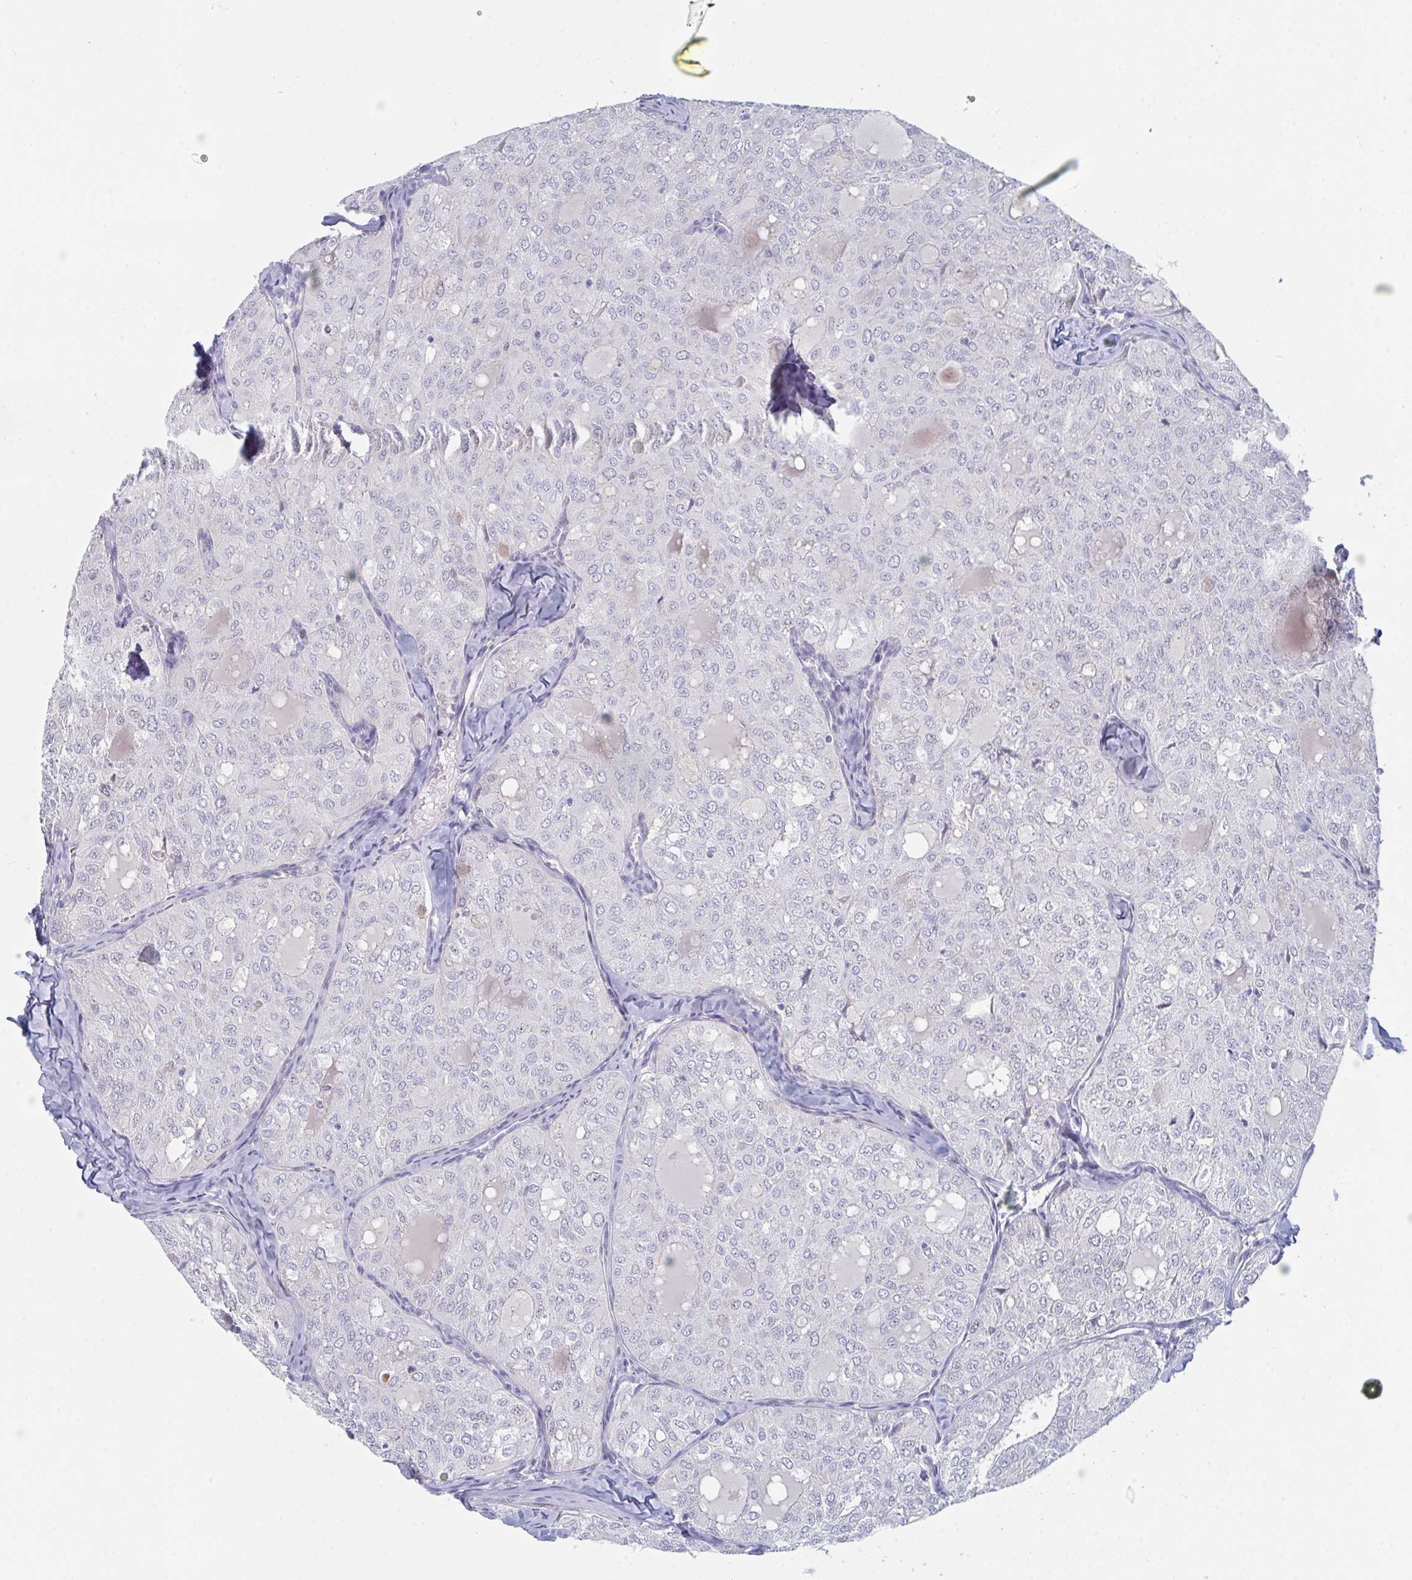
{"staining": {"intensity": "negative", "quantity": "none", "location": "none"}, "tissue": "thyroid cancer", "cell_type": "Tumor cells", "image_type": "cancer", "snomed": [{"axis": "morphology", "description": "Follicular adenoma carcinoma, NOS"}, {"axis": "topography", "description": "Thyroid gland"}], "caption": "Immunohistochemistry (IHC) micrograph of neoplastic tissue: thyroid cancer stained with DAB (3,3'-diaminobenzidine) displays no significant protein expression in tumor cells.", "gene": "CENPT", "patient": {"sex": "male", "age": 75}}